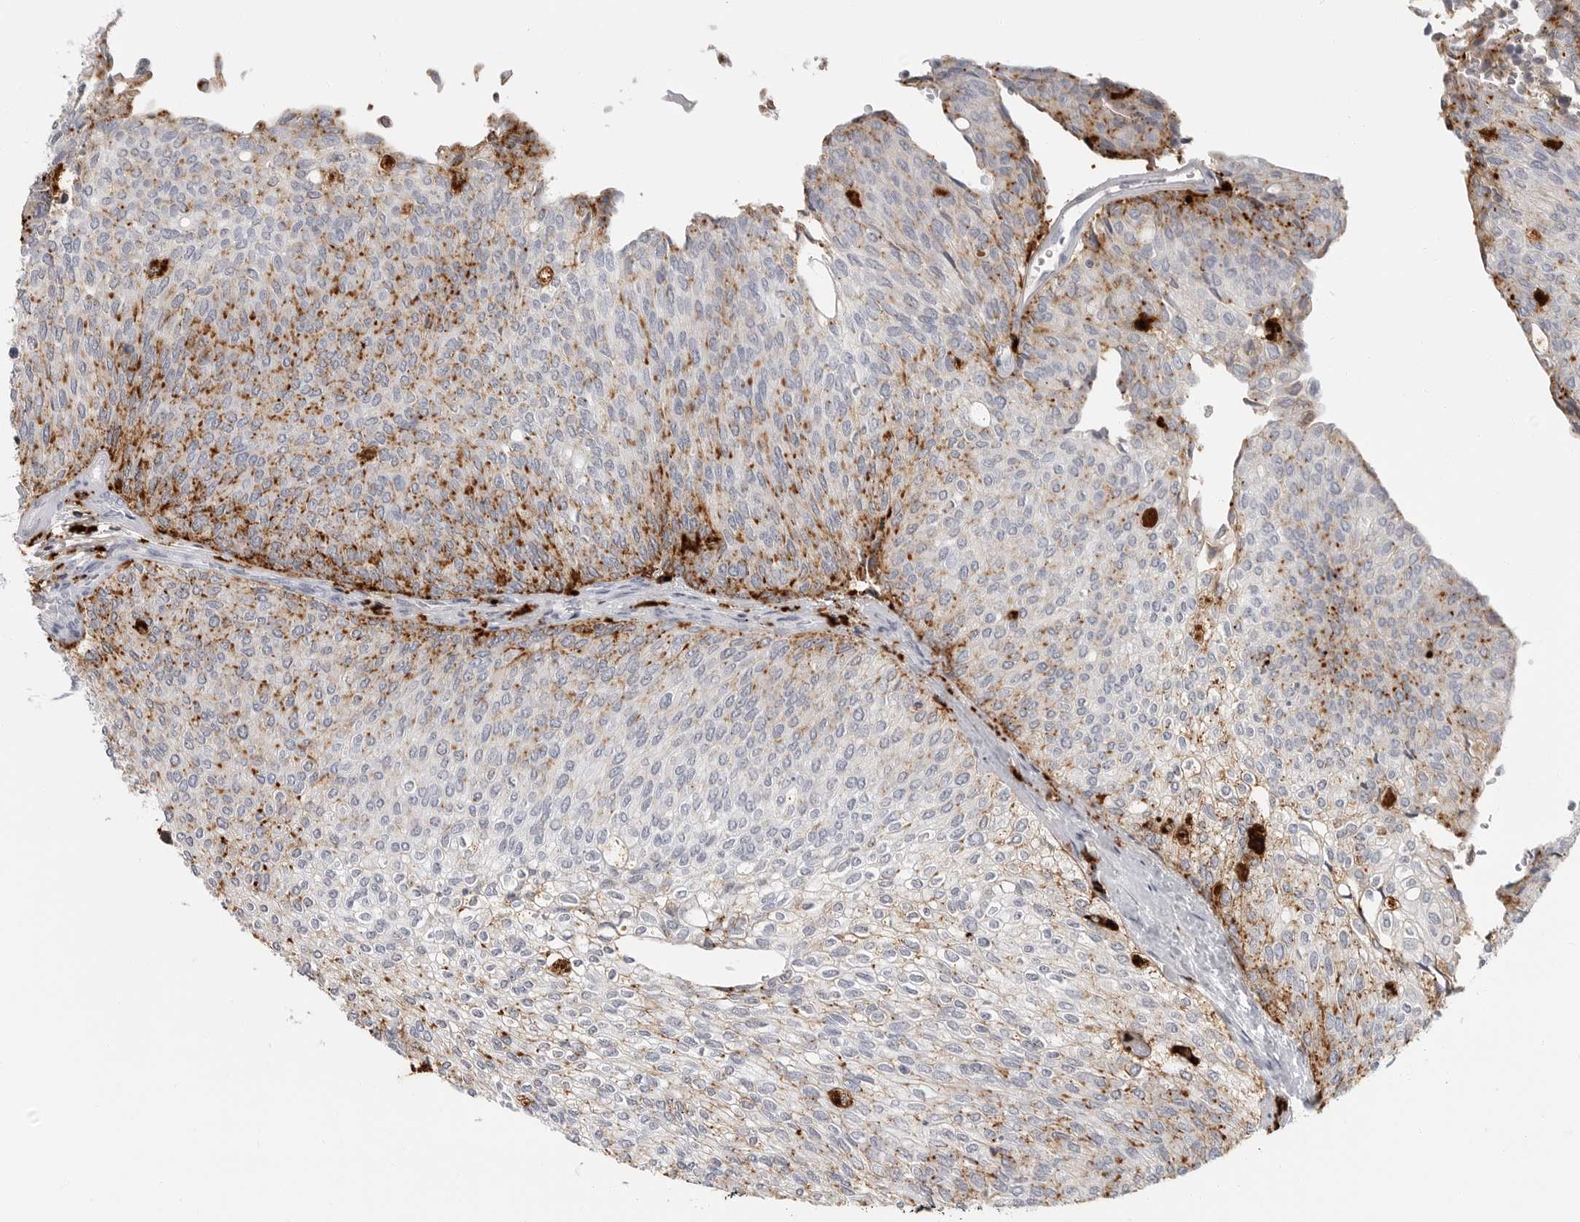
{"staining": {"intensity": "moderate", "quantity": "<25%", "location": "cytoplasmic/membranous"}, "tissue": "urothelial cancer", "cell_type": "Tumor cells", "image_type": "cancer", "snomed": [{"axis": "morphology", "description": "Urothelial carcinoma, Low grade"}, {"axis": "topography", "description": "Urinary bladder"}], "caption": "An immunohistochemistry (IHC) histopathology image of tumor tissue is shown. Protein staining in brown highlights moderate cytoplasmic/membranous positivity in urothelial carcinoma (low-grade) within tumor cells.", "gene": "IFI30", "patient": {"sex": "female", "age": 79}}